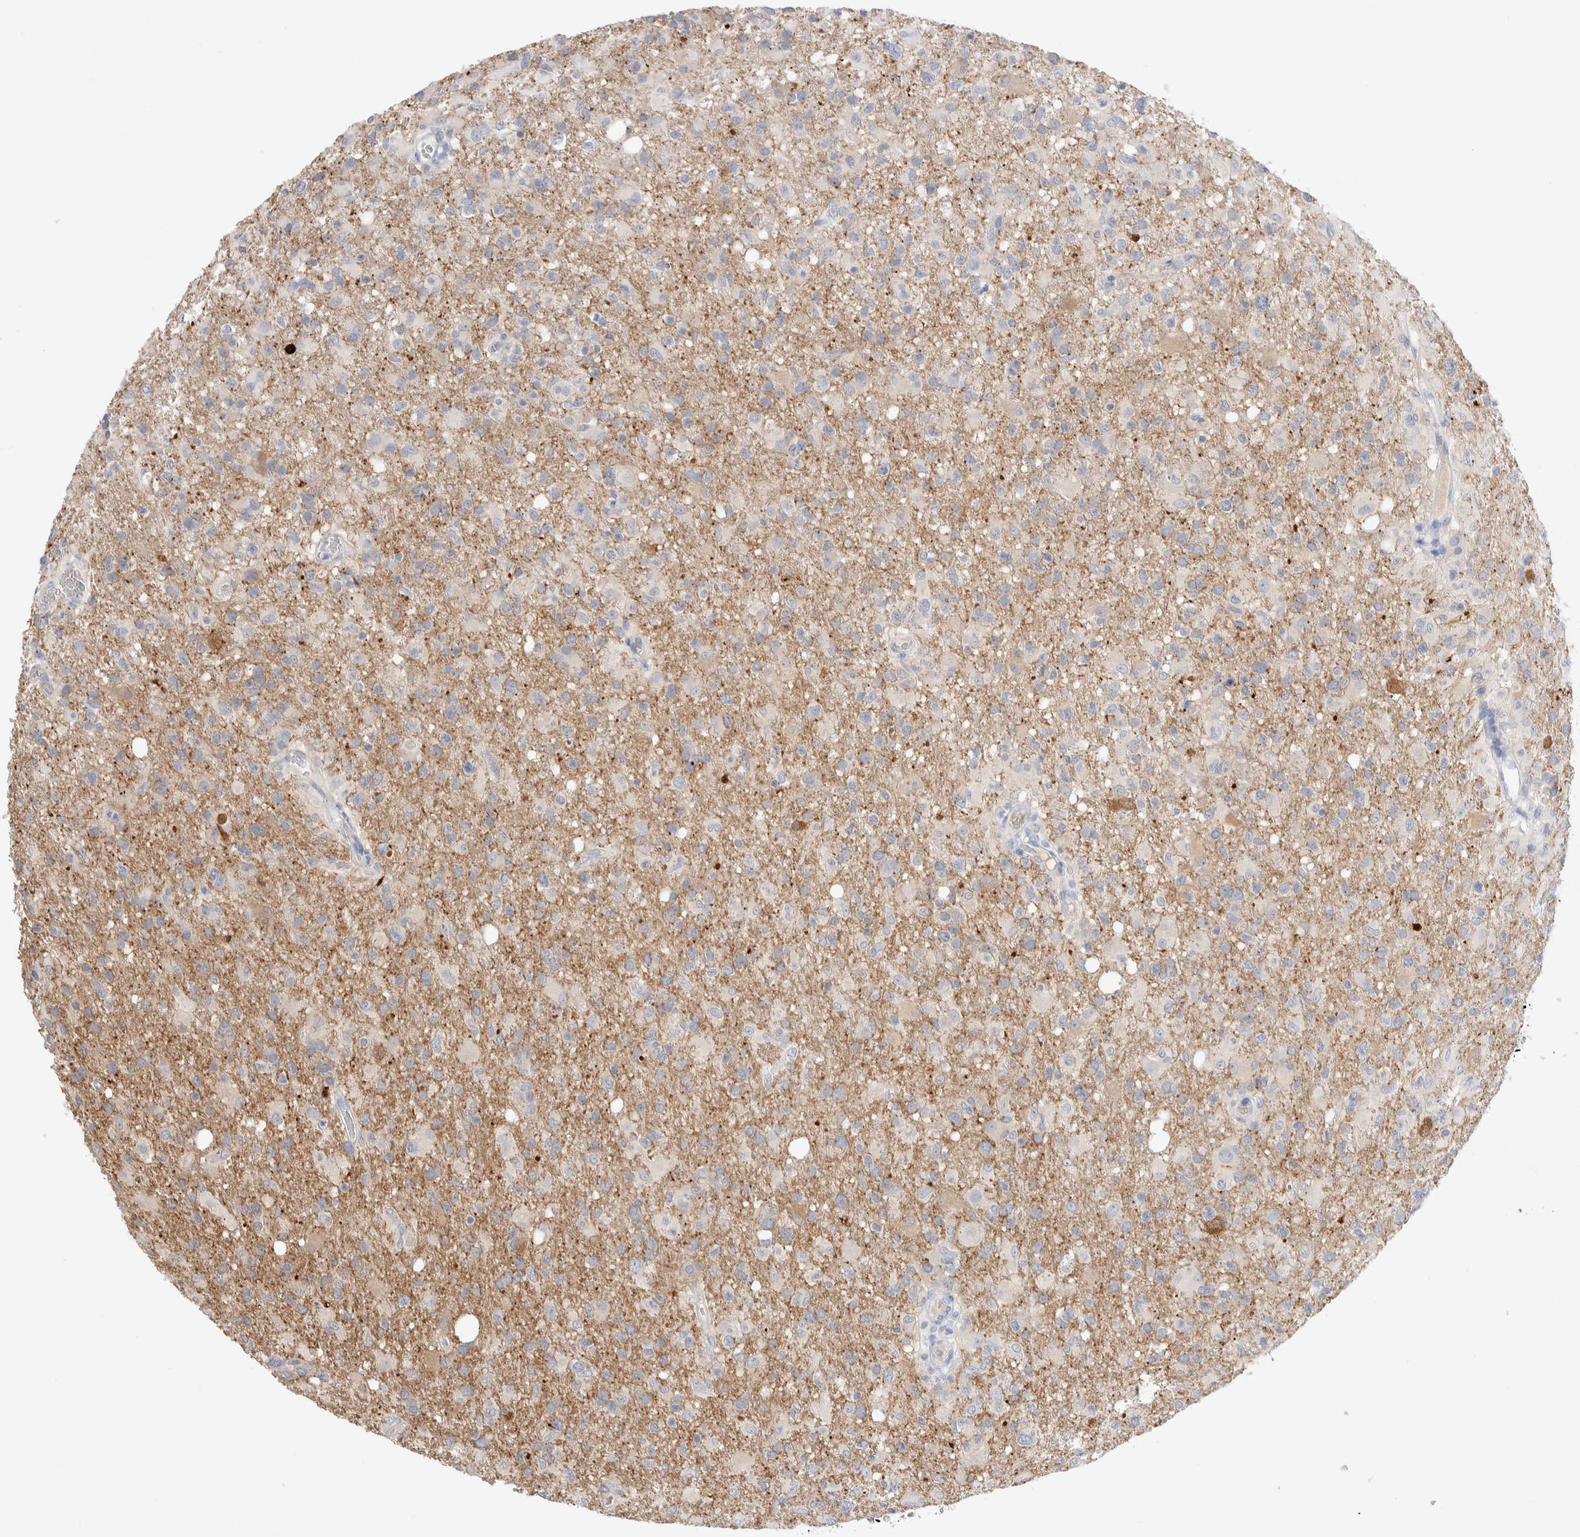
{"staining": {"intensity": "negative", "quantity": "none", "location": "none"}, "tissue": "glioma", "cell_type": "Tumor cells", "image_type": "cancer", "snomed": [{"axis": "morphology", "description": "Glioma, malignant, High grade"}, {"axis": "topography", "description": "Brain"}], "caption": "Immunohistochemical staining of human glioma displays no significant expression in tumor cells.", "gene": "GDA", "patient": {"sex": "female", "age": 57}}